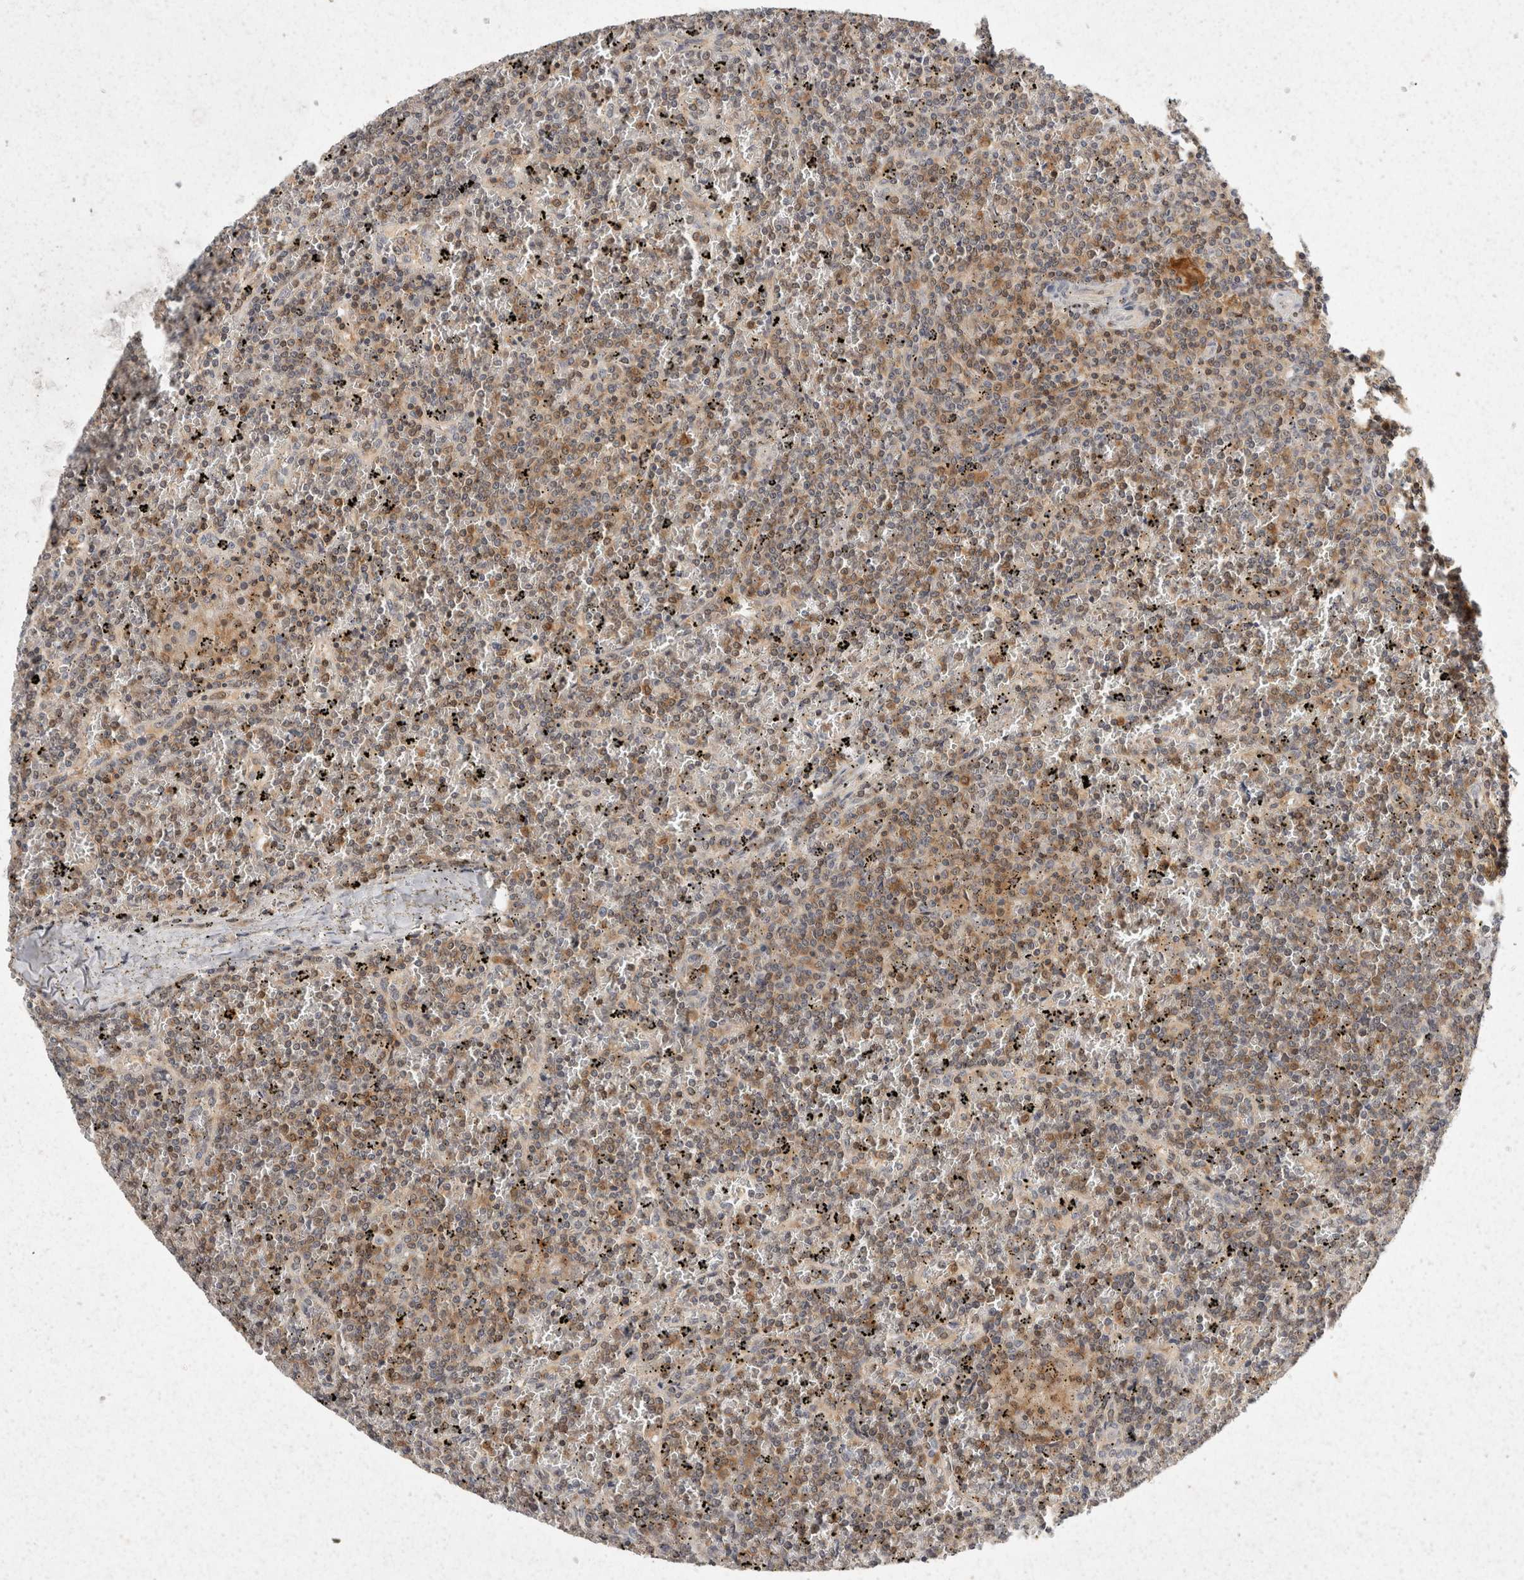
{"staining": {"intensity": "weak", "quantity": "25%-75%", "location": "cytoplasmic/membranous"}, "tissue": "lymphoma", "cell_type": "Tumor cells", "image_type": "cancer", "snomed": [{"axis": "morphology", "description": "Malignant lymphoma, non-Hodgkin's type, Low grade"}, {"axis": "topography", "description": "Spleen"}], "caption": "Approximately 25%-75% of tumor cells in lymphoma demonstrate weak cytoplasmic/membranous protein staining as visualized by brown immunohistochemical staining.", "gene": "ACAT2", "patient": {"sex": "female", "age": 19}}